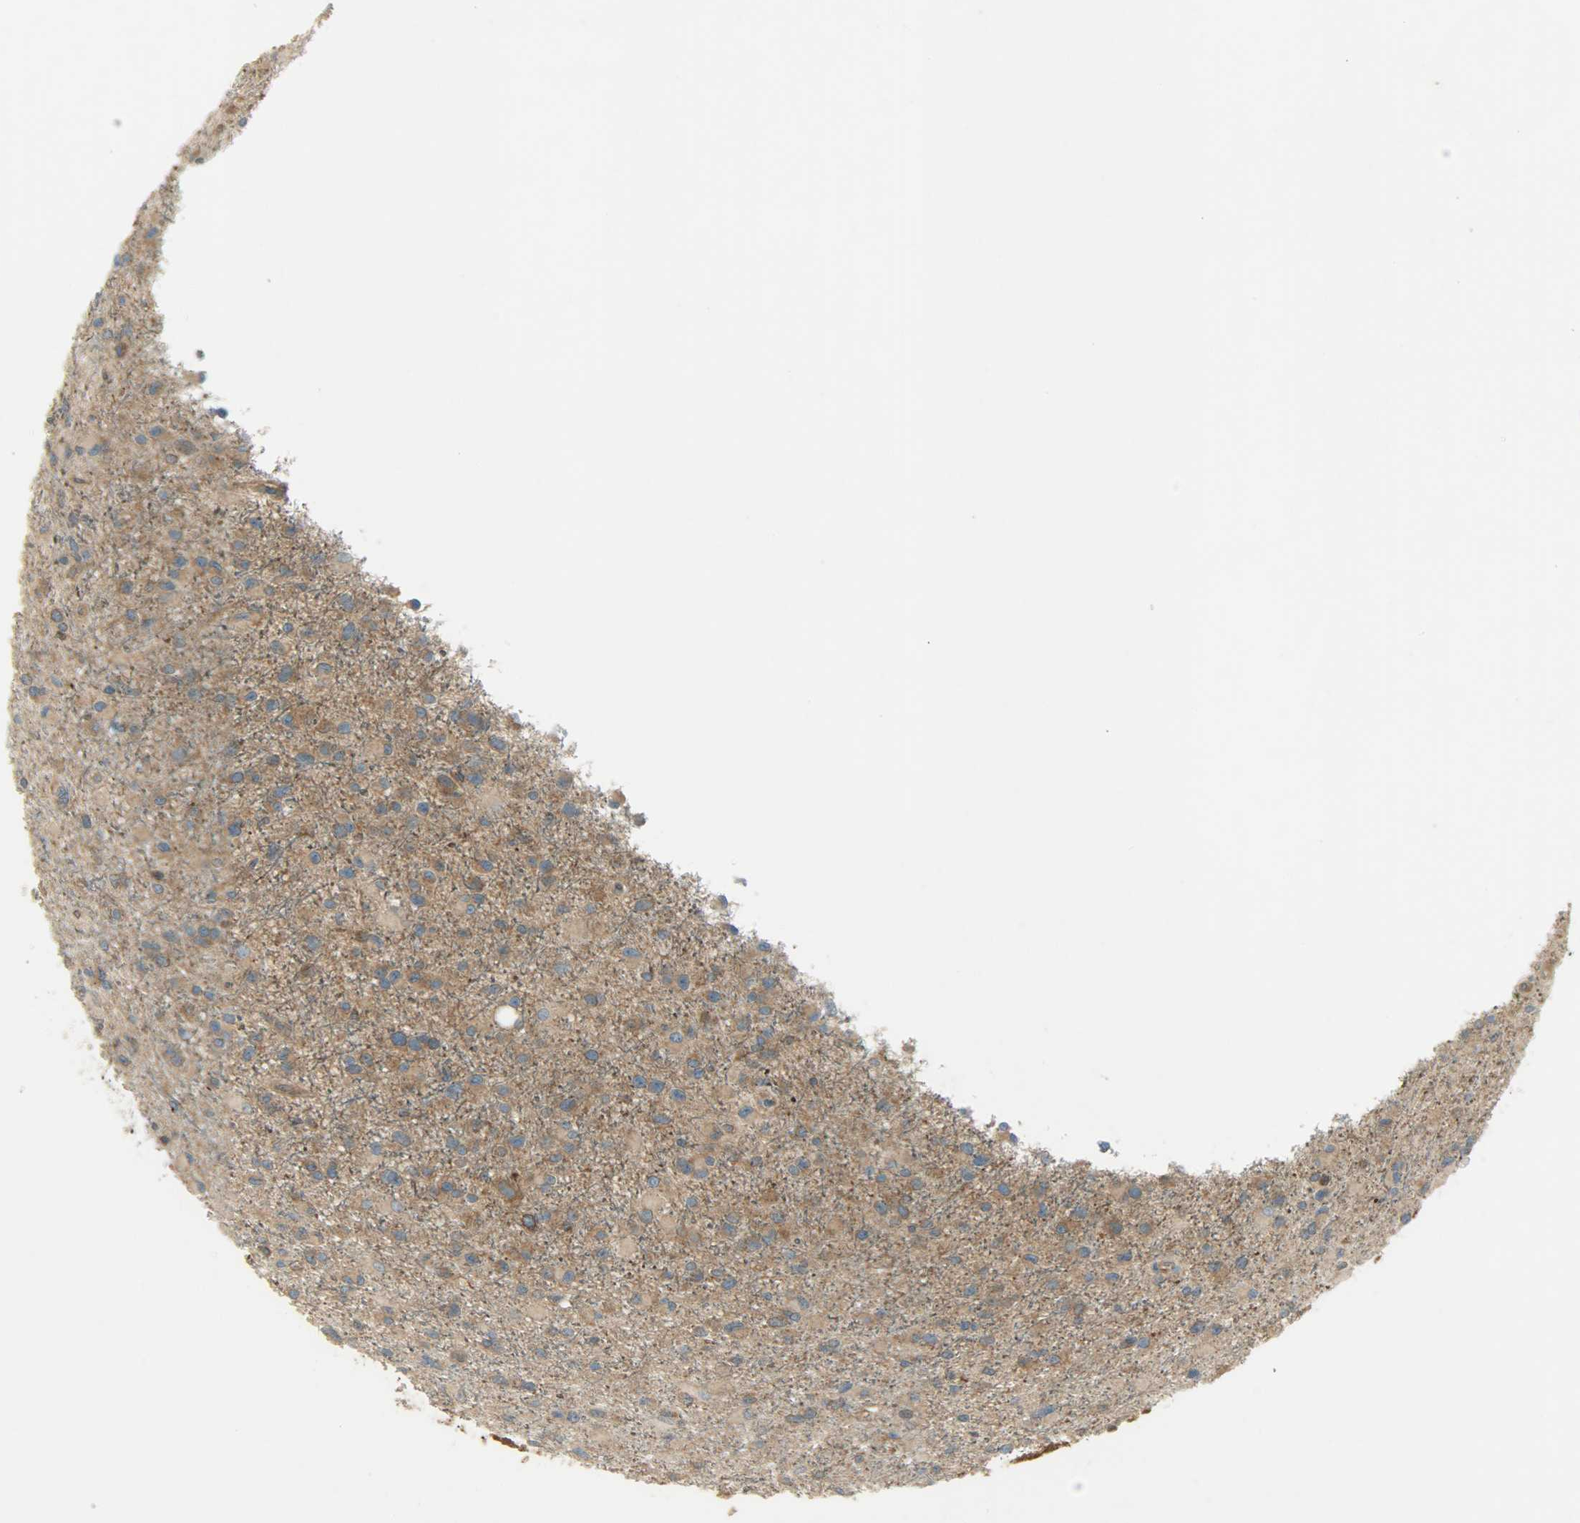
{"staining": {"intensity": "strong", "quantity": ">75%", "location": "cytoplasmic/membranous"}, "tissue": "glioma", "cell_type": "Tumor cells", "image_type": "cancer", "snomed": [{"axis": "morphology", "description": "Glioma, malignant, Low grade"}, {"axis": "topography", "description": "Brain"}], "caption": "Approximately >75% of tumor cells in human malignant glioma (low-grade) demonstrate strong cytoplasmic/membranous protein expression as visualized by brown immunohistochemical staining.", "gene": "TSC22D2", "patient": {"sex": "male", "age": 42}}